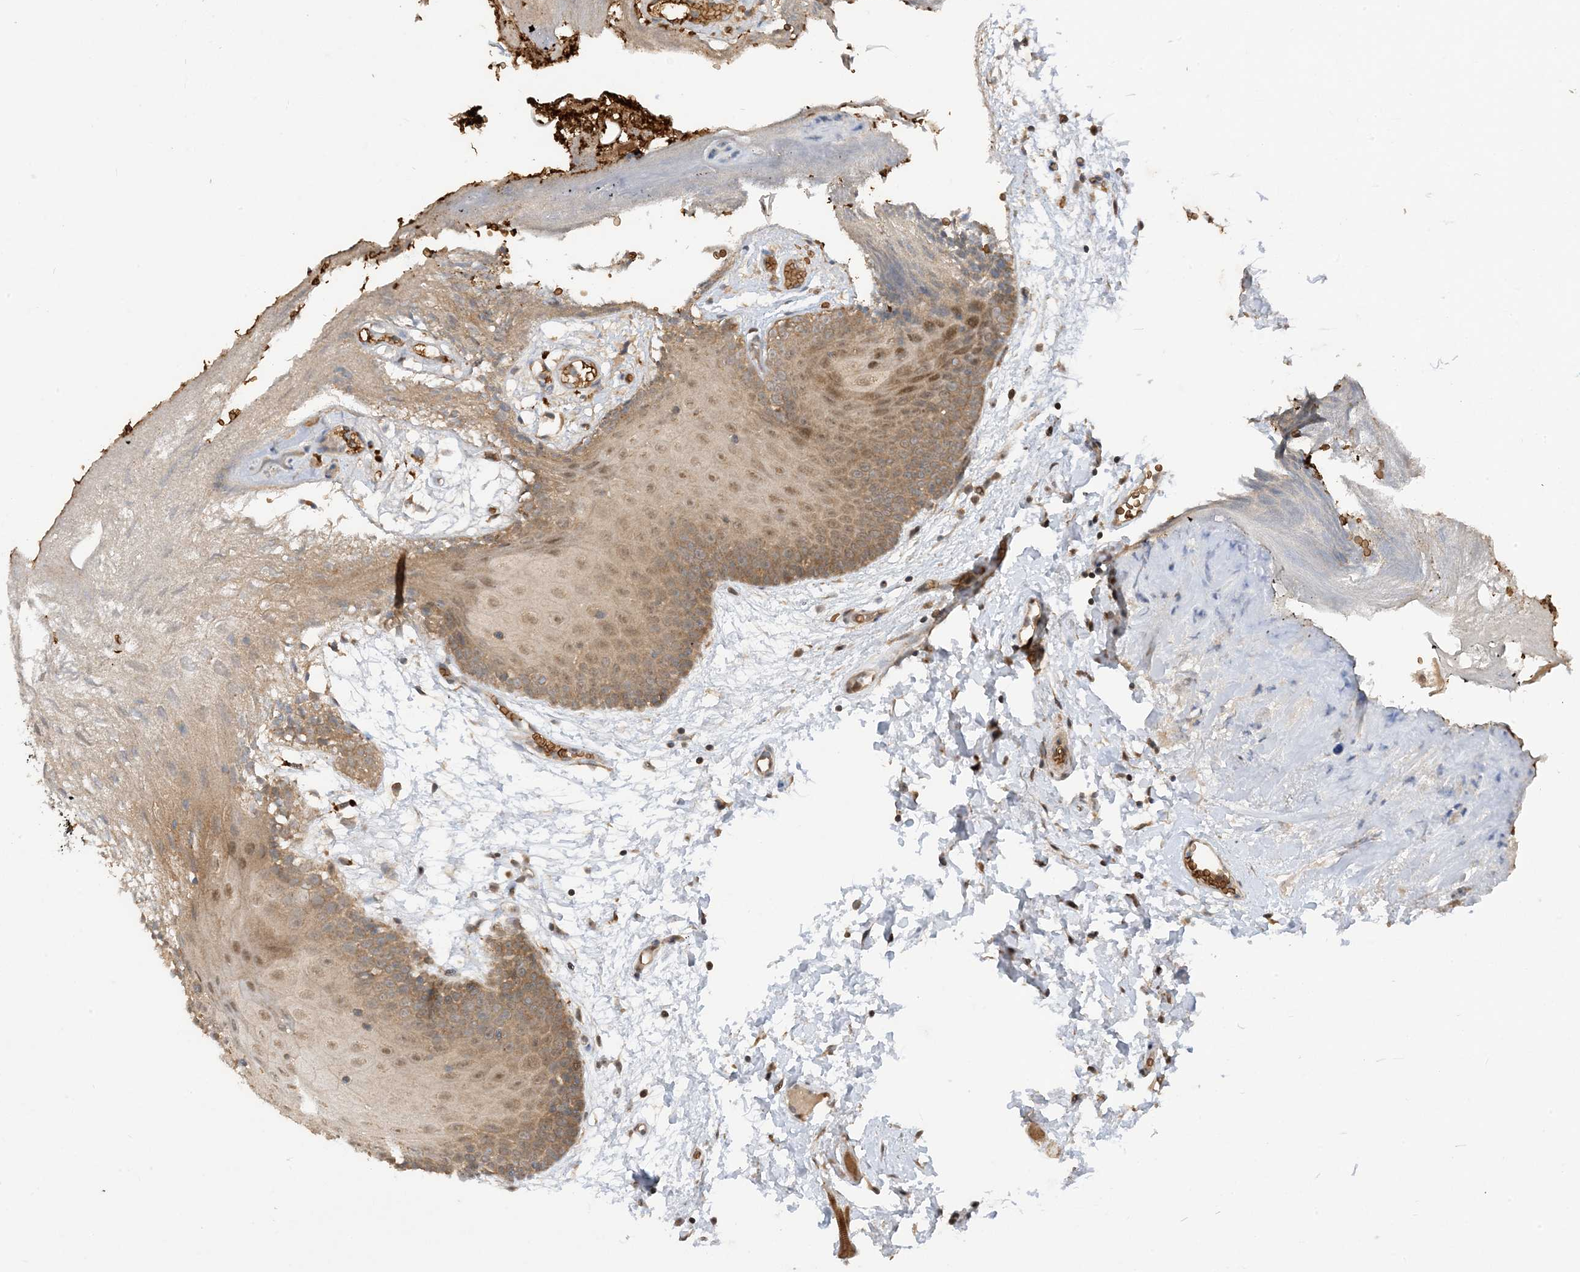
{"staining": {"intensity": "moderate", "quantity": ">75%", "location": "cytoplasmic/membranous,nuclear"}, "tissue": "oral mucosa", "cell_type": "Squamous epithelial cells", "image_type": "normal", "snomed": [{"axis": "morphology", "description": "Normal tissue, NOS"}, {"axis": "topography", "description": "Skeletal muscle"}, {"axis": "topography", "description": "Oral tissue"}, {"axis": "topography", "description": "Salivary gland"}, {"axis": "topography", "description": "Peripheral nerve tissue"}], "caption": "Immunohistochemical staining of benign human oral mucosa exhibits >75% levels of moderate cytoplasmic/membranous,nuclear protein expression in approximately >75% of squamous epithelial cells. (DAB IHC with brightfield microscopy, high magnification).", "gene": "PUSL1", "patient": {"sex": "male", "age": 54}}